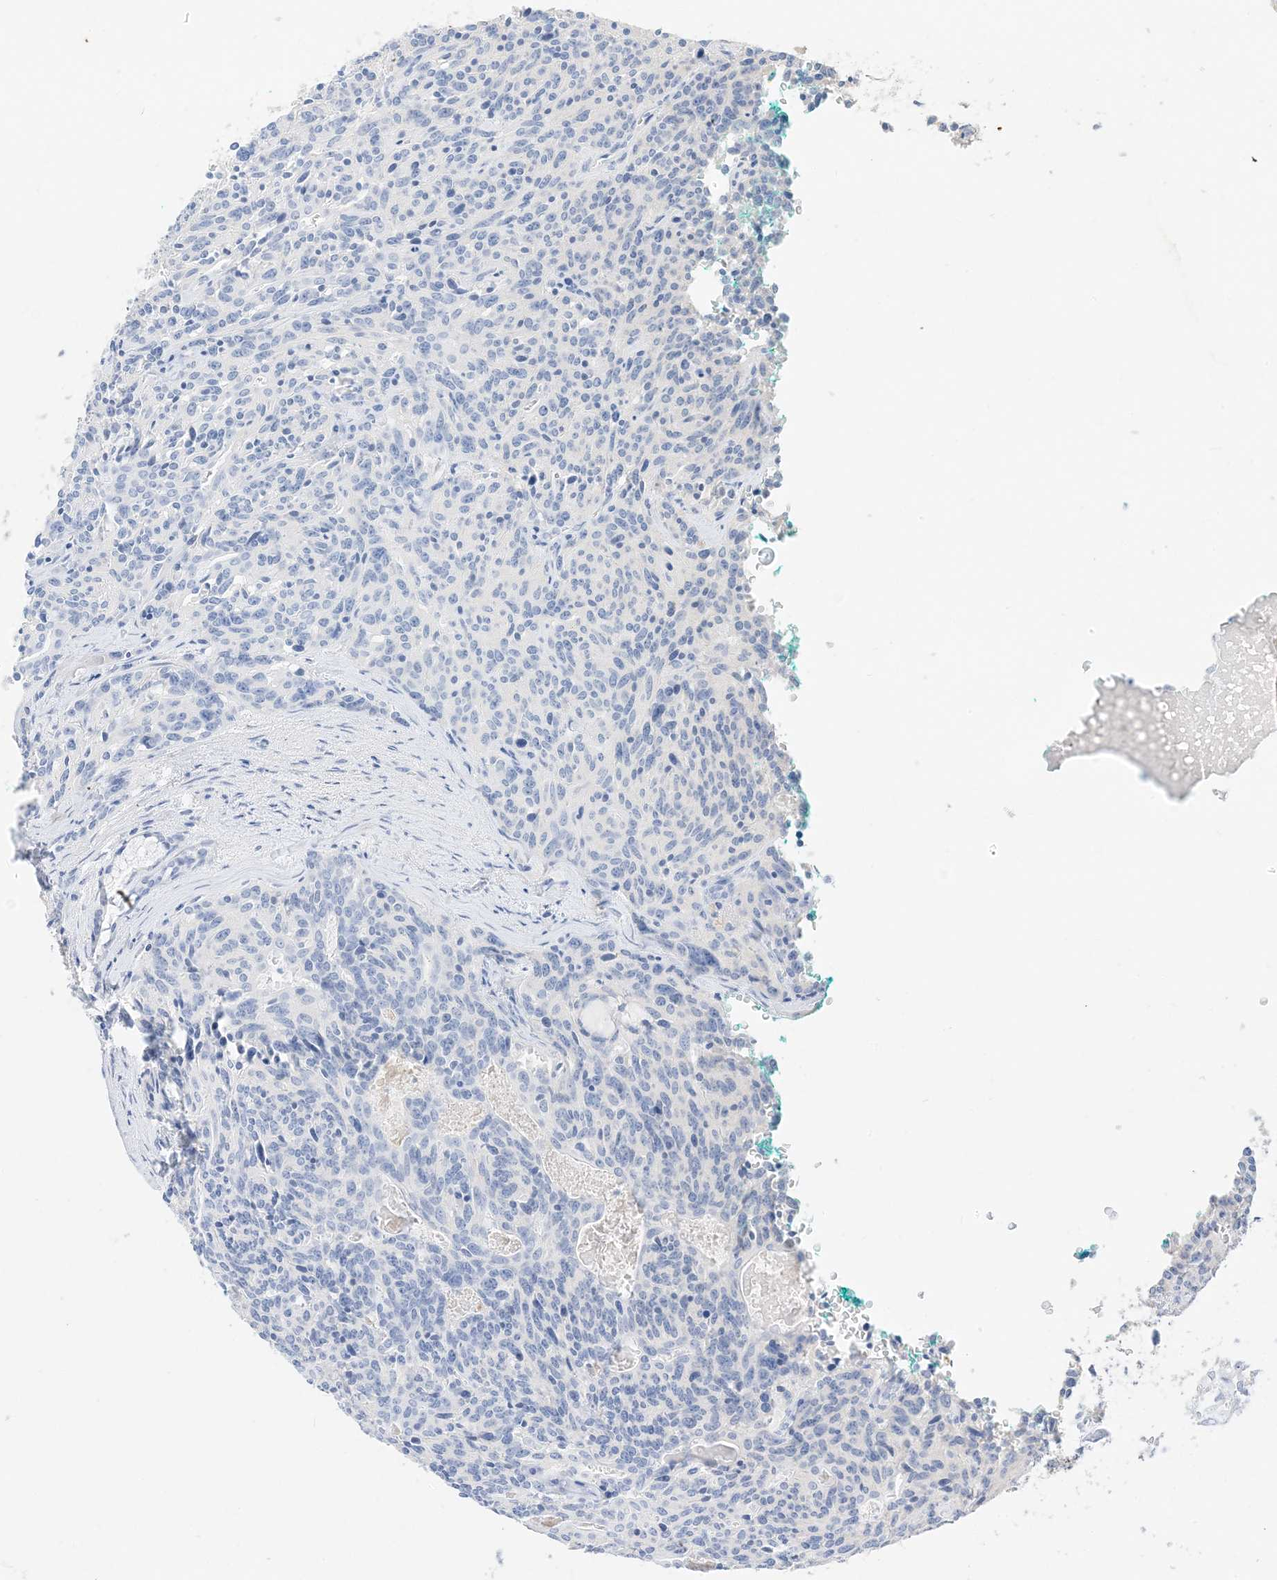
{"staining": {"intensity": "negative", "quantity": "none", "location": "none"}, "tissue": "carcinoid", "cell_type": "Tumor cells", "image_type": "cancer", "snomed": [{"axis": "morphology", "description": "Carcinoid, malignant, NOS"}, {"axis": "topography", "description": "Lung"}], "caption": "Tumor cells are negative for protein expression in human carcinoid.", "gene": "MUC17", "patient": {"sex": "female", "age": 46}}